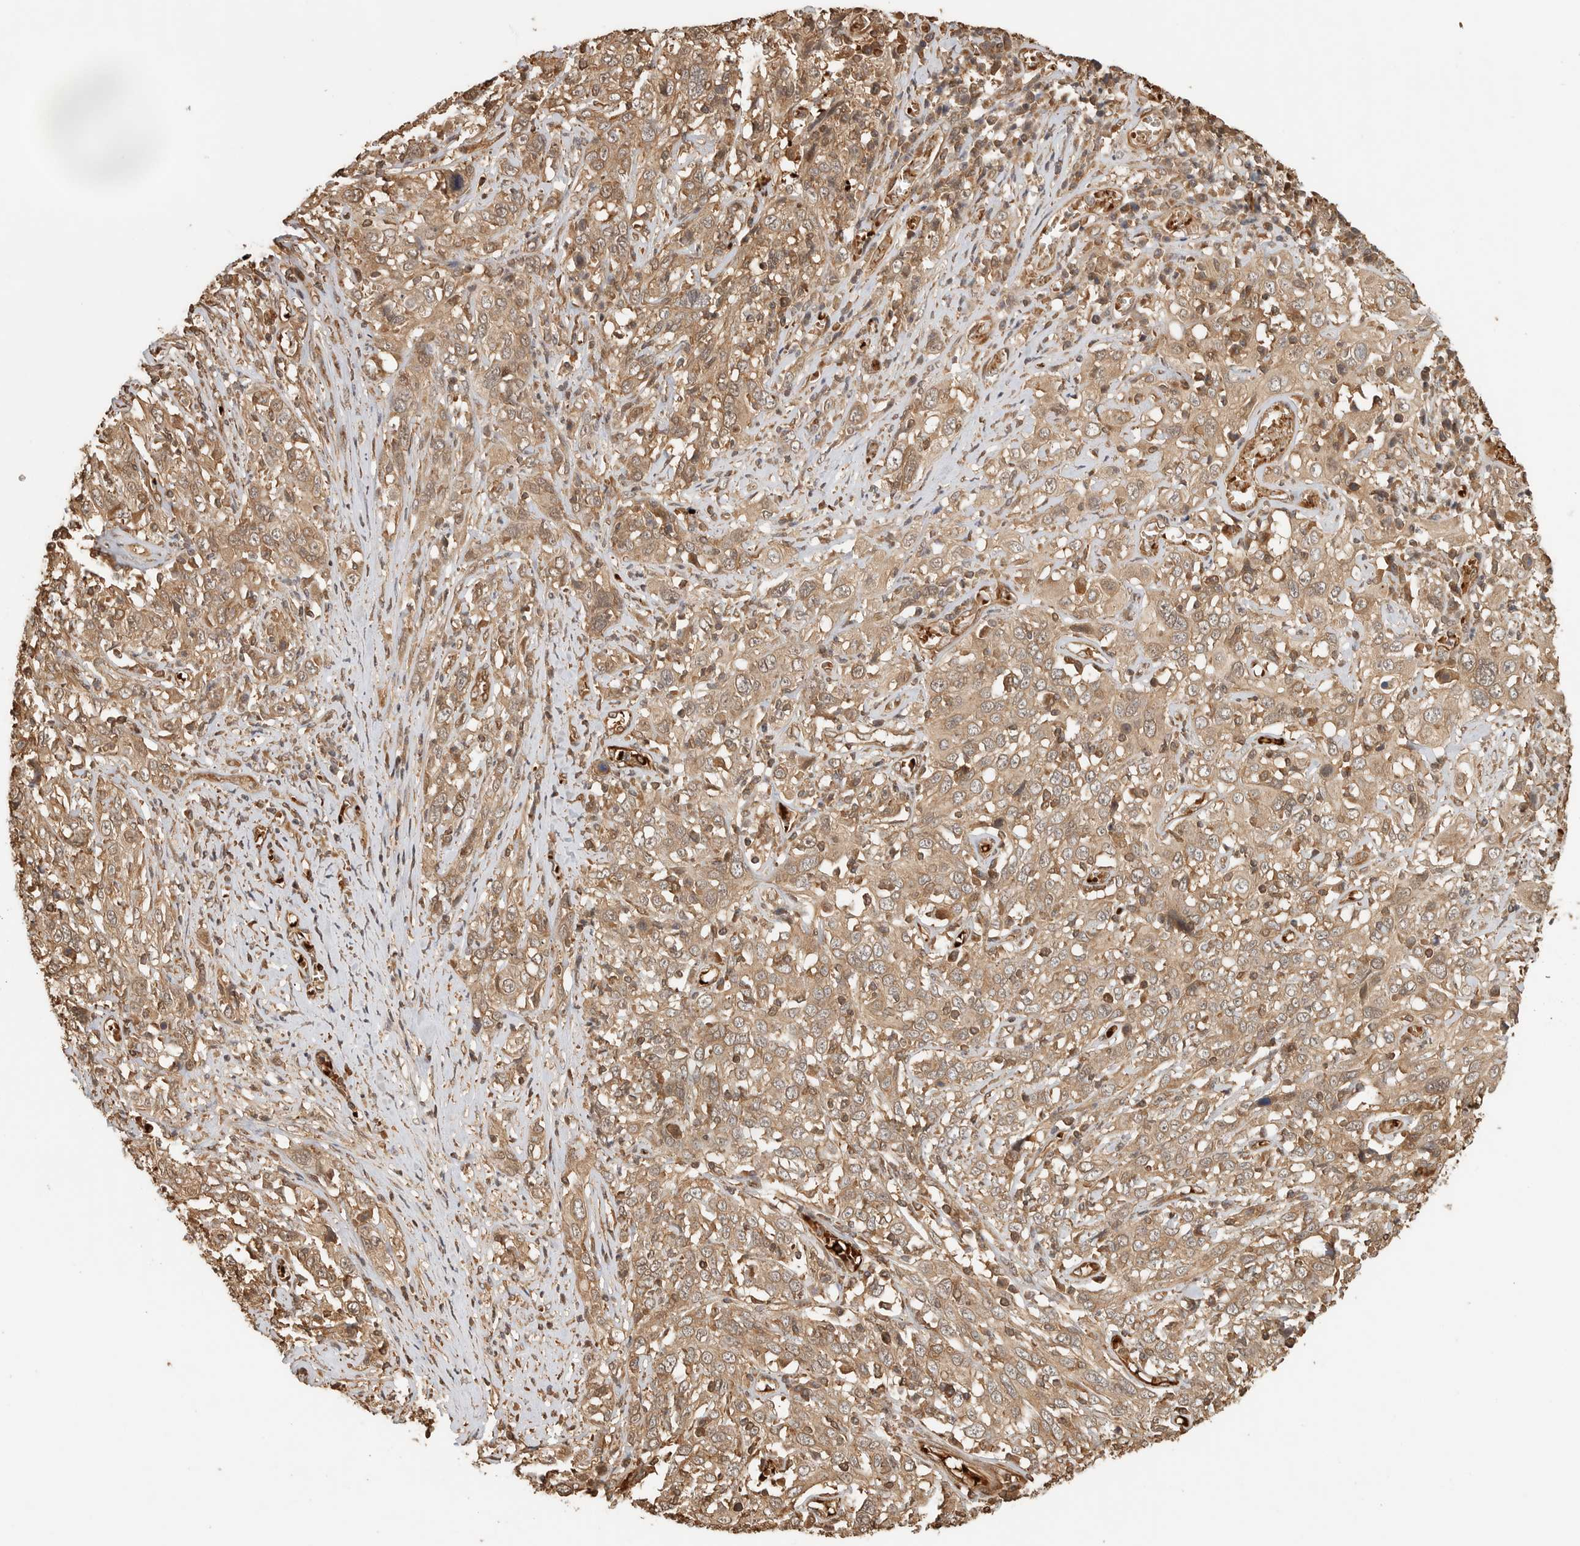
{"staining": {"intensity": "weak", "quantity": ">75%", "location": "cytoplasmic/membranous"}, "tissue": "cervical cancer", "cell_type": "Tumor cells", "image_type": "cancer", "snomed": [{"axis": "morphology", "description": "Squamous cell carcinoma, NOS"}, {"axis": "topography", "description": "Cervix"}], "caption": "Cervical cancer (squamous cell carcinoma) was stained to show a protein in brown. There is low levels of weak cytoplasmic/membranous positivity in approximately >75% of tumor cells.", "gene": "OTUD6B", "patient": {"sex": "female", "age": 46}}